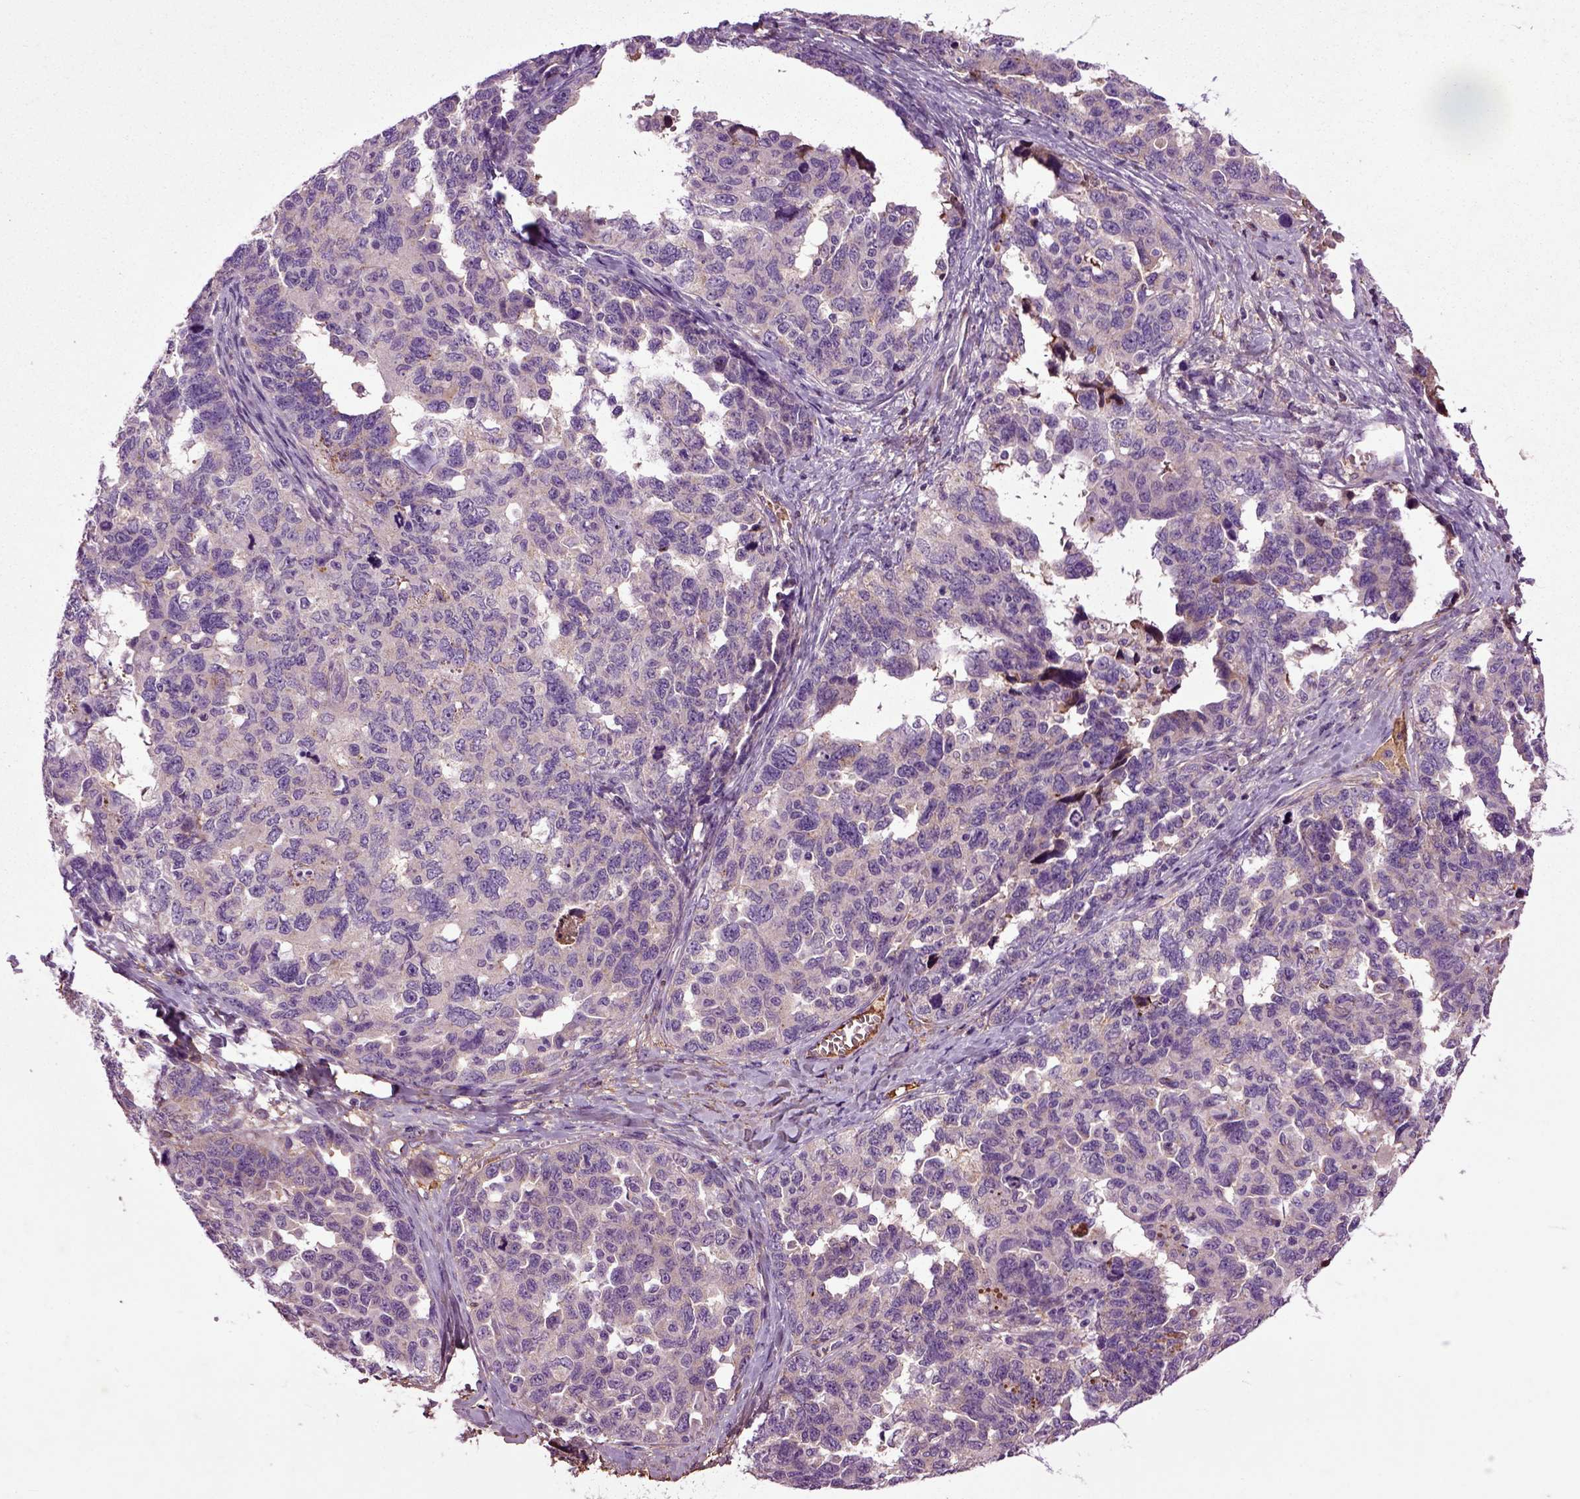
{"staining": {"intensity": "negative", "quantity": "none", "location": "none"}, "tissue": "ovarian cancer", "cell_type": "Tumor cells", "image_type": "cancer", "snomed": [{"axis": "morphology", "description": "Cystadenocarcinoma, serous, NOS"}, {"axis": "topography", "description": "Ovary"}], "caption": "DAB (3,3'-diaminobenzidine) immunohistochemical staining of human ovarian cancer (serous cystadenocarcinoma) demonstrates no significant positivity in tumor cells. (DAB (3,3'-diaminobenzidine) immunohistochemistry (IHC) with hematoxylin counter stain).", "gene": "SPON1", "patient": {"sex": "female", "age": 69}}